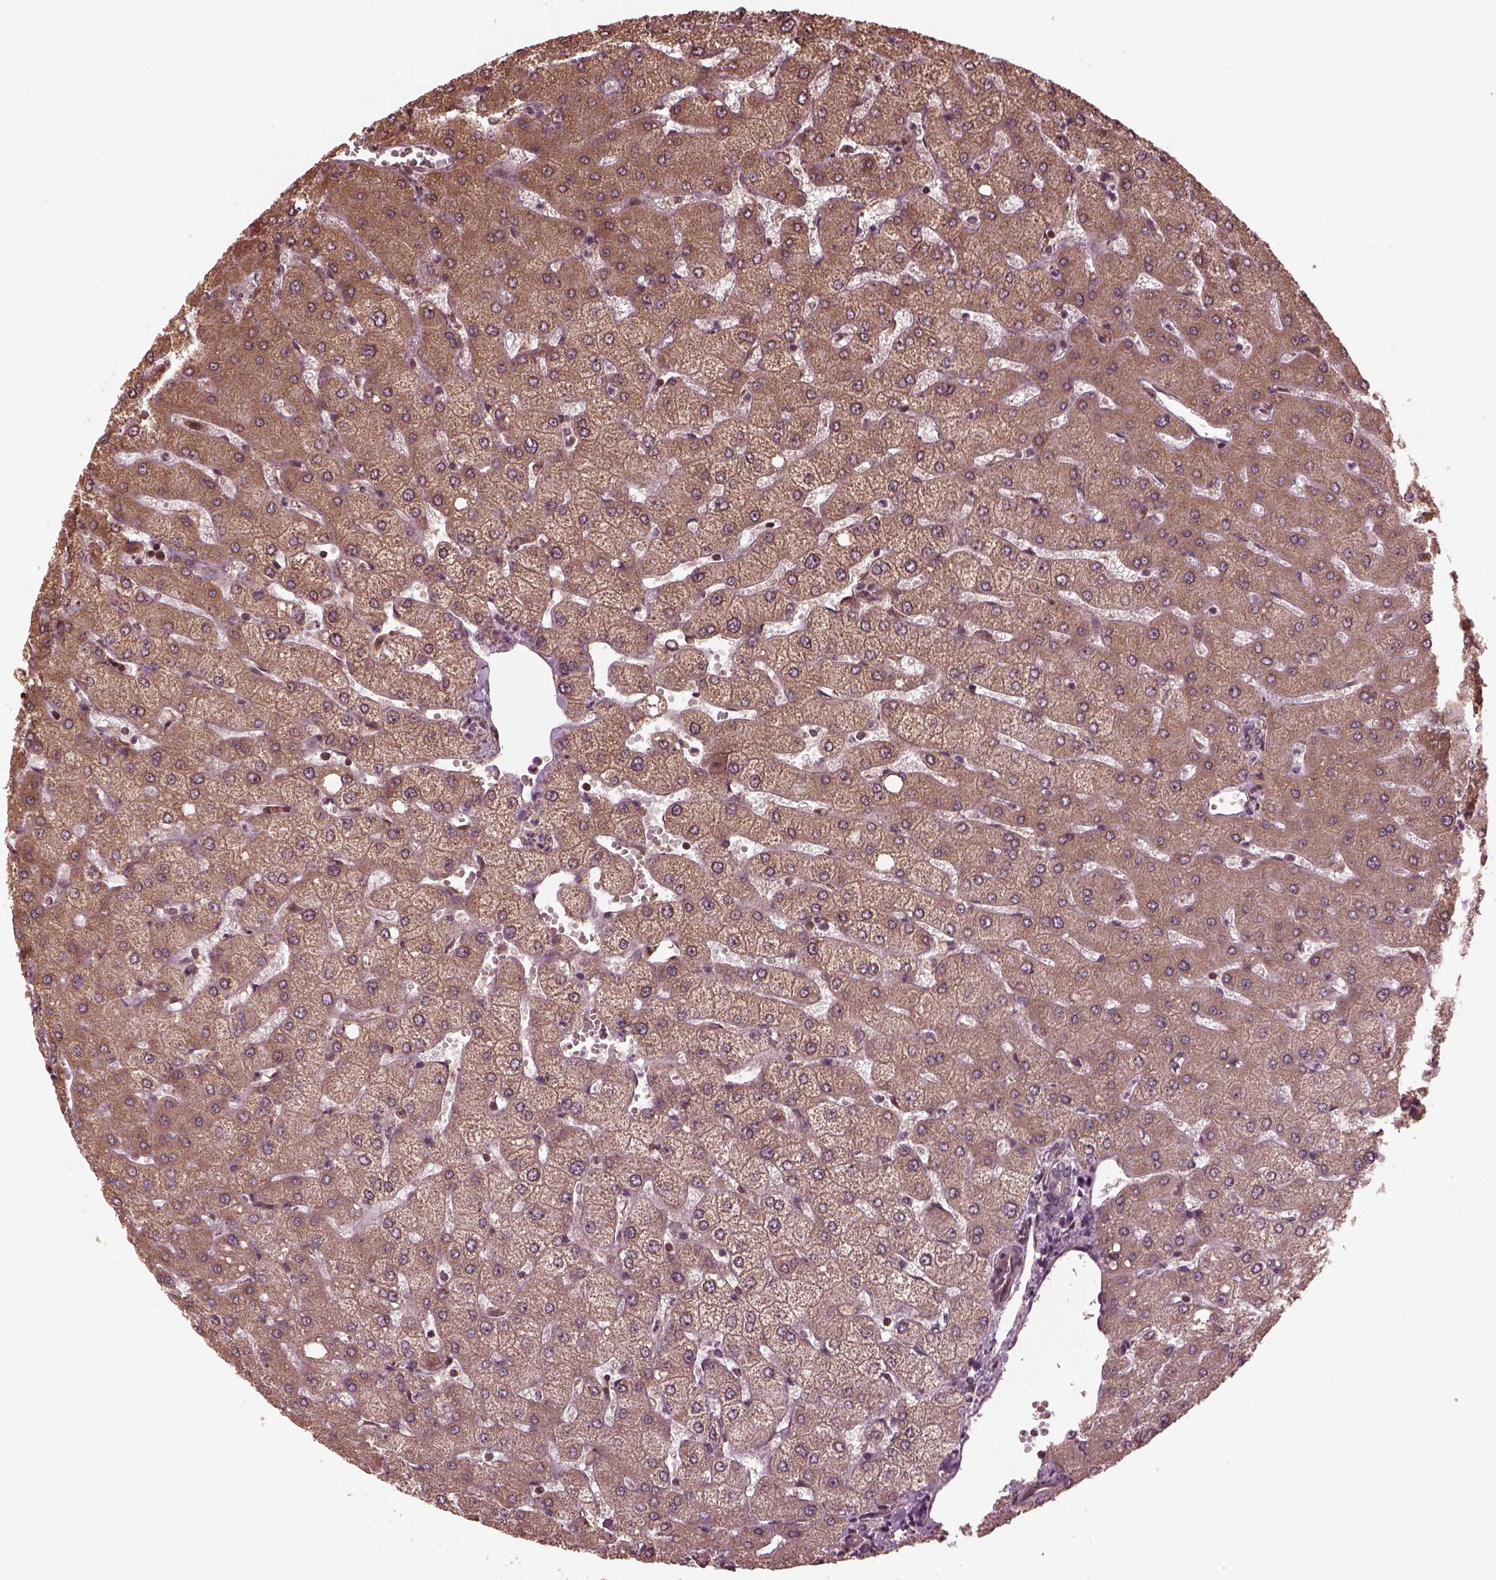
{"staining": {"intensity": "weak", "quantity": ">75%", "location": "cytoplasmic/membranous"}, "tissue": "liver", "cell_type": "Cholangiocytes", "image_type": "normal", "snomed": [{"axis": "morphology", "description": "Normal tissue, NOS"}, {"axis": "topography", "description": "Liver"}], "caption": "Immunohistochemical staining of normal liver exhibits weak cytoplasmic/membranous protein staining in about >75% of cholangiocytes. The staining was performed using DAB to visualize the protein expression in brown, while the nuclei were stained in blue with hematoxylin (Magnification: 20x).", "gene": "ZNF292", "patient": {"sex": "female", "age": 54}}